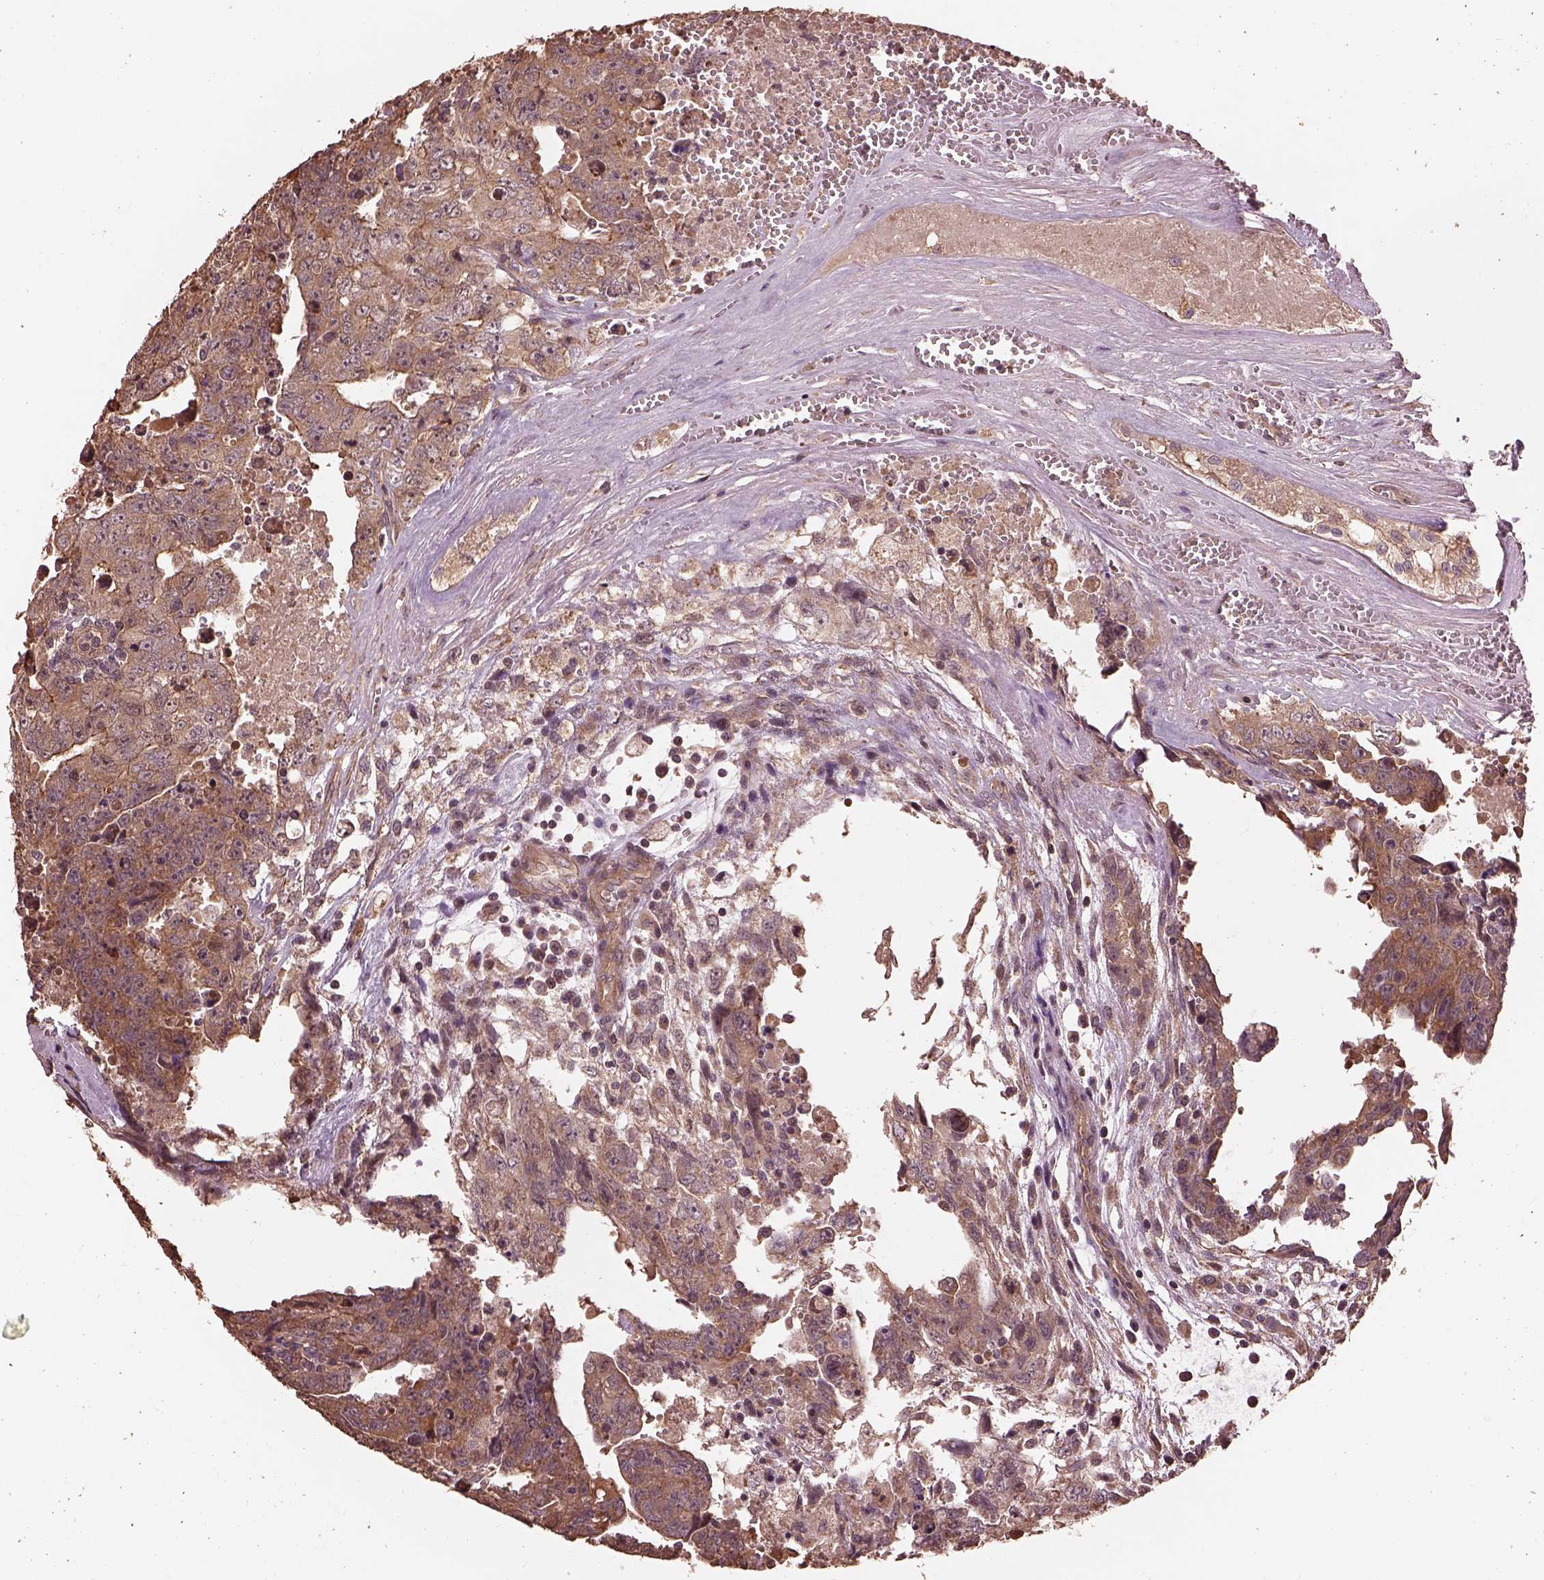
{"staining": {"intensity": "strong", "quantity": ">75%", "location": "cytoplasmic/membranous"}, "tissue": "testis cancer", "cell_type": "Tumor cells", "image_type": "cancer", "snomed": [{"axis": "morphology", "description": "Carcinoma, Embryonal, NOS"}, {"axis": "topography", "description": "Testis"}], "caption": "Immunohistochemistry (DAB) staining of human testis cancer displays strong cytoplasmic/membranous protein expression in about >75% of tumor cells.", "gene": "METTL4", "patient": {"sex": "male", "age": 24}}